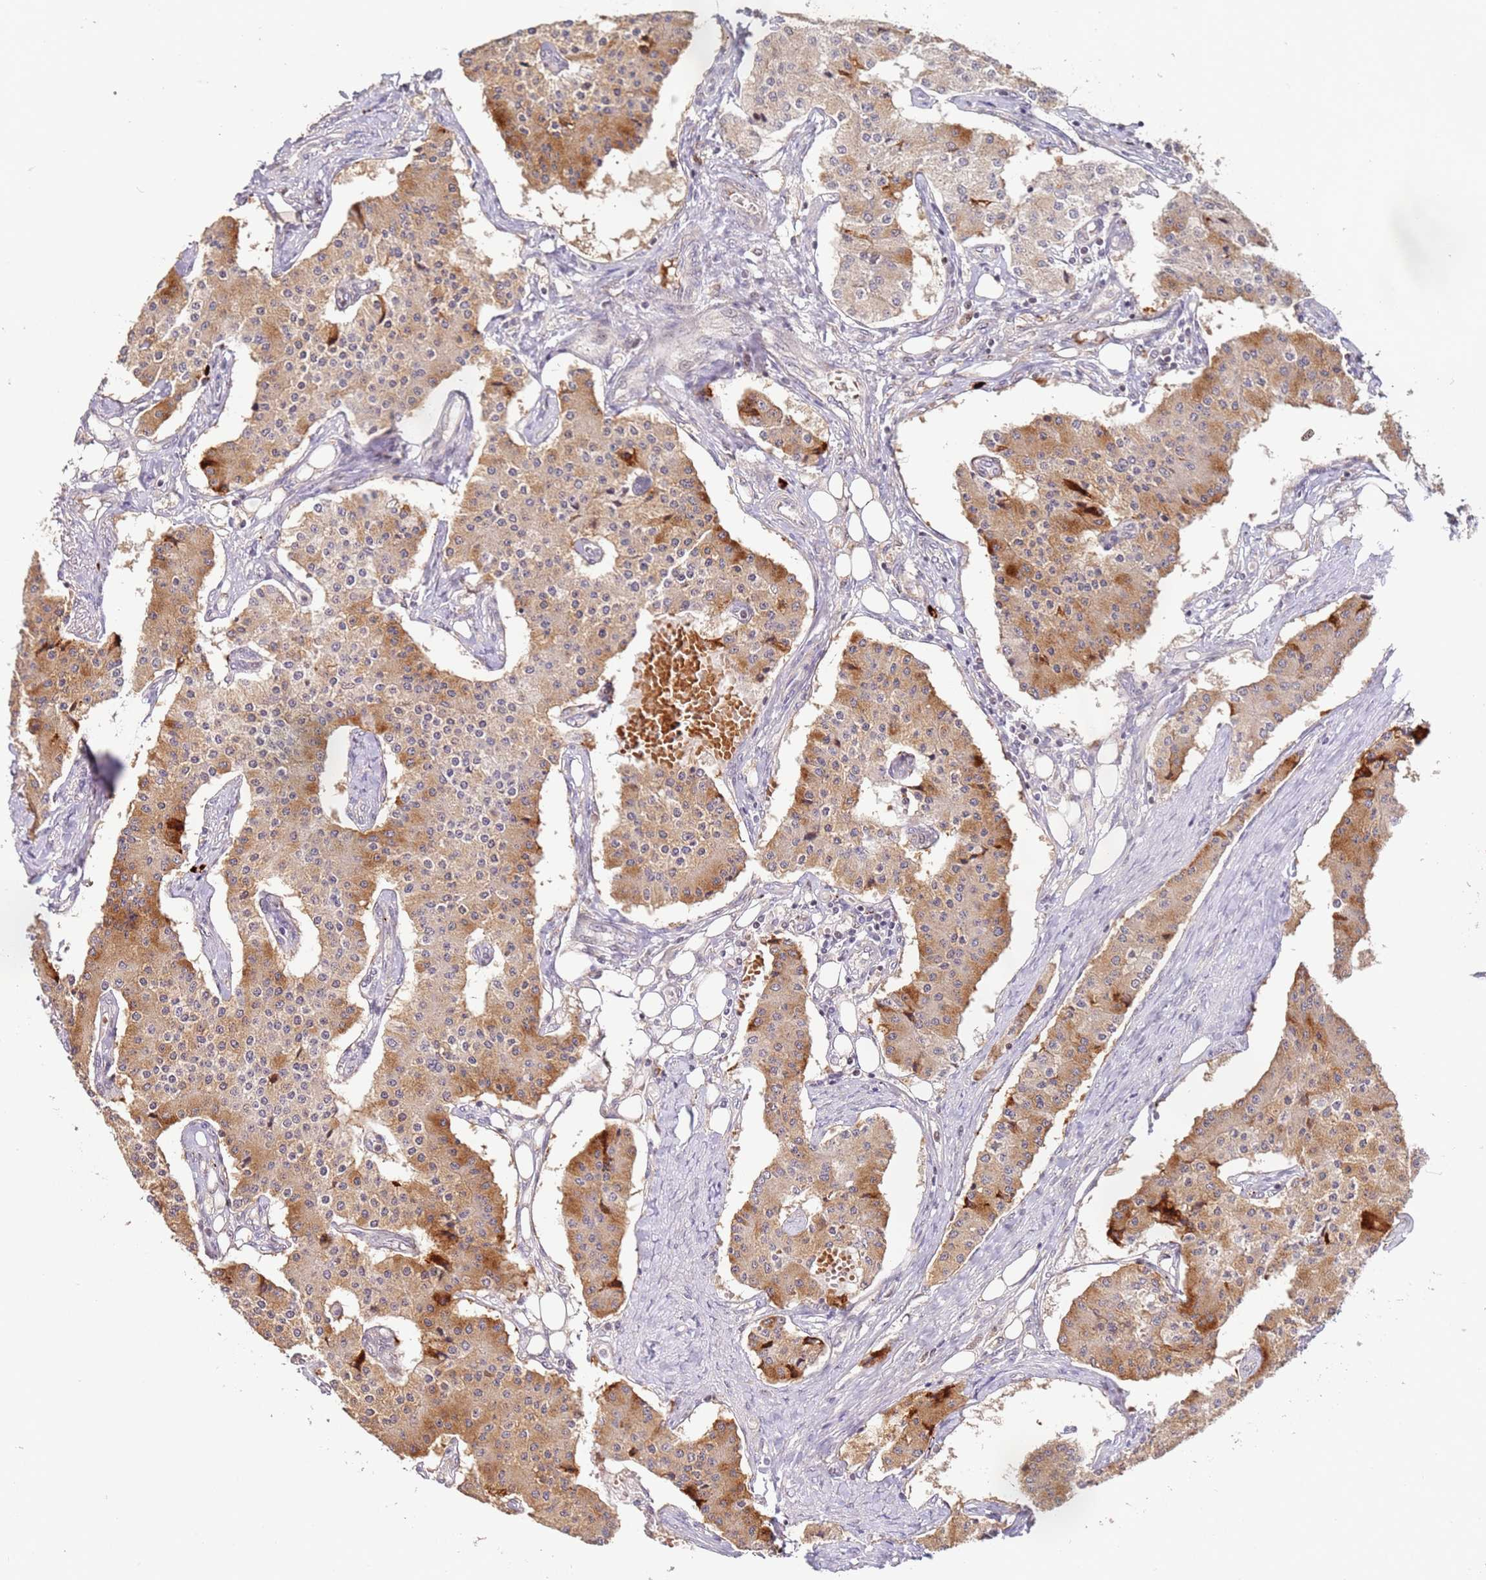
{"staining": {"intensity": "moderate", "quantity": "25%-75%", "location": "cytoplasmic/membranous"}, "tissue": "carcinoid", "cell_type": "Tumor cells", "image_type": "cancer", "snomed": [{"axis": "morphology", "description": "Carcinoid, malignant, NOS"}, {"axis": "topography", "description": "Colon"}], "caption": "Immunohistochemical staining of malignant carcinoid displays moderate cytoplasmic/membranous protein staining in about 25%-75% of tumor cells. The staining was performed using DAB, with brown indicating positive protein expression. Nuclei are stained blue with hematoxylin.", "gene": "LGALSL", "patient": {"sex": "female", "age": 52}}